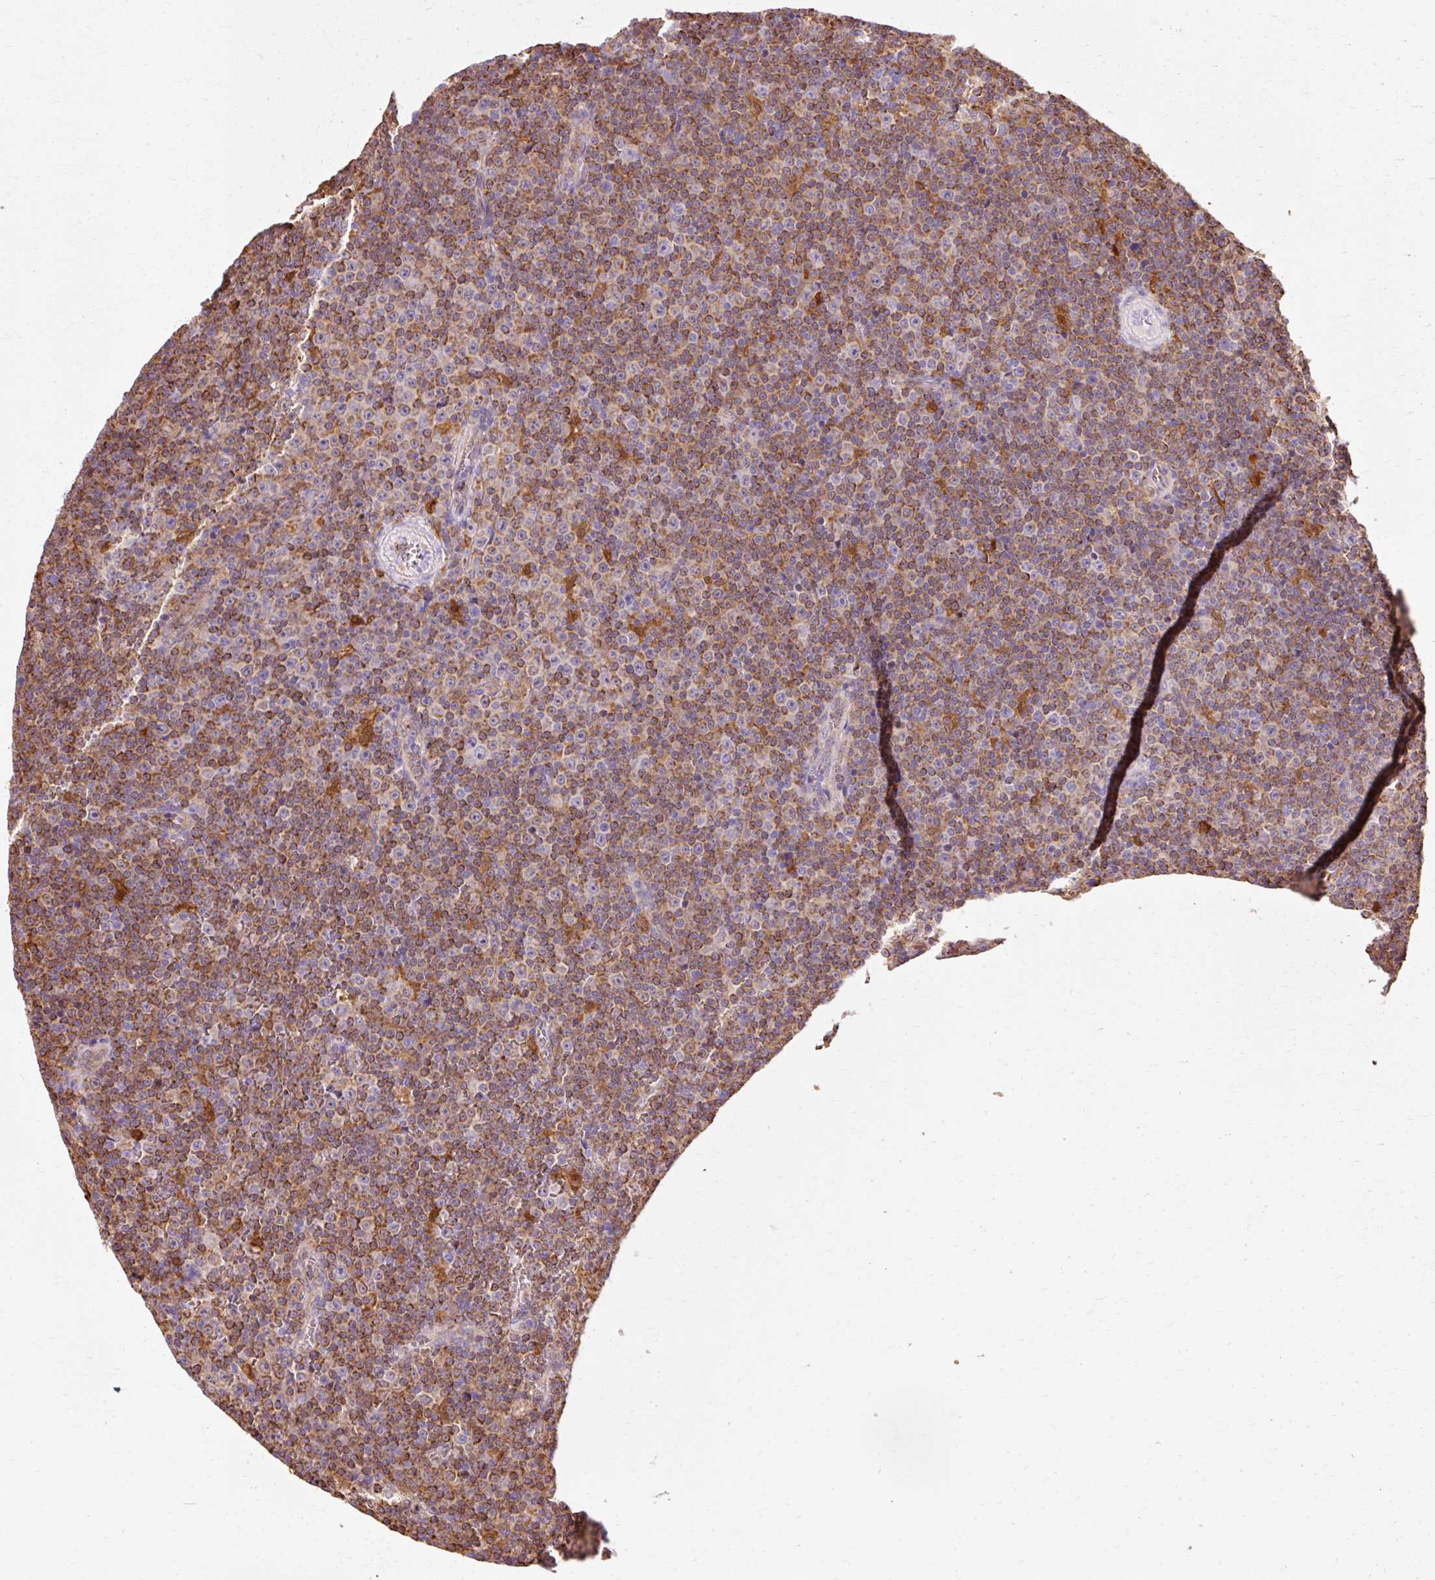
{"staining": {"intensity": "moderate", "quantity": ">75%", "location": "cytoplasmic/membranous"}, "tissue": "lymphoma", "cell_type": "Tumor cells", "image_type": "cancer", "snomed": [{"axis": "morphology", "description": "Malignant lymphoma, non-Hodgkin's type, Low grade"}, {"axis": "topography", "description": "Lymph node"}], "caption": "DAB (3,3'-diaminobenzidine) immunohistochemical staining of human malignant lymphoma, non-Hodgkin's type (low-grade) exhibits moderate cytoplasmic/membranous protein staining in about >75% of tumor cells. (brown staining indicates protein expression, while blue staining denotes nuclei).", "gene": "GPX1", "patient": {"sex": "female", "age": 67}}